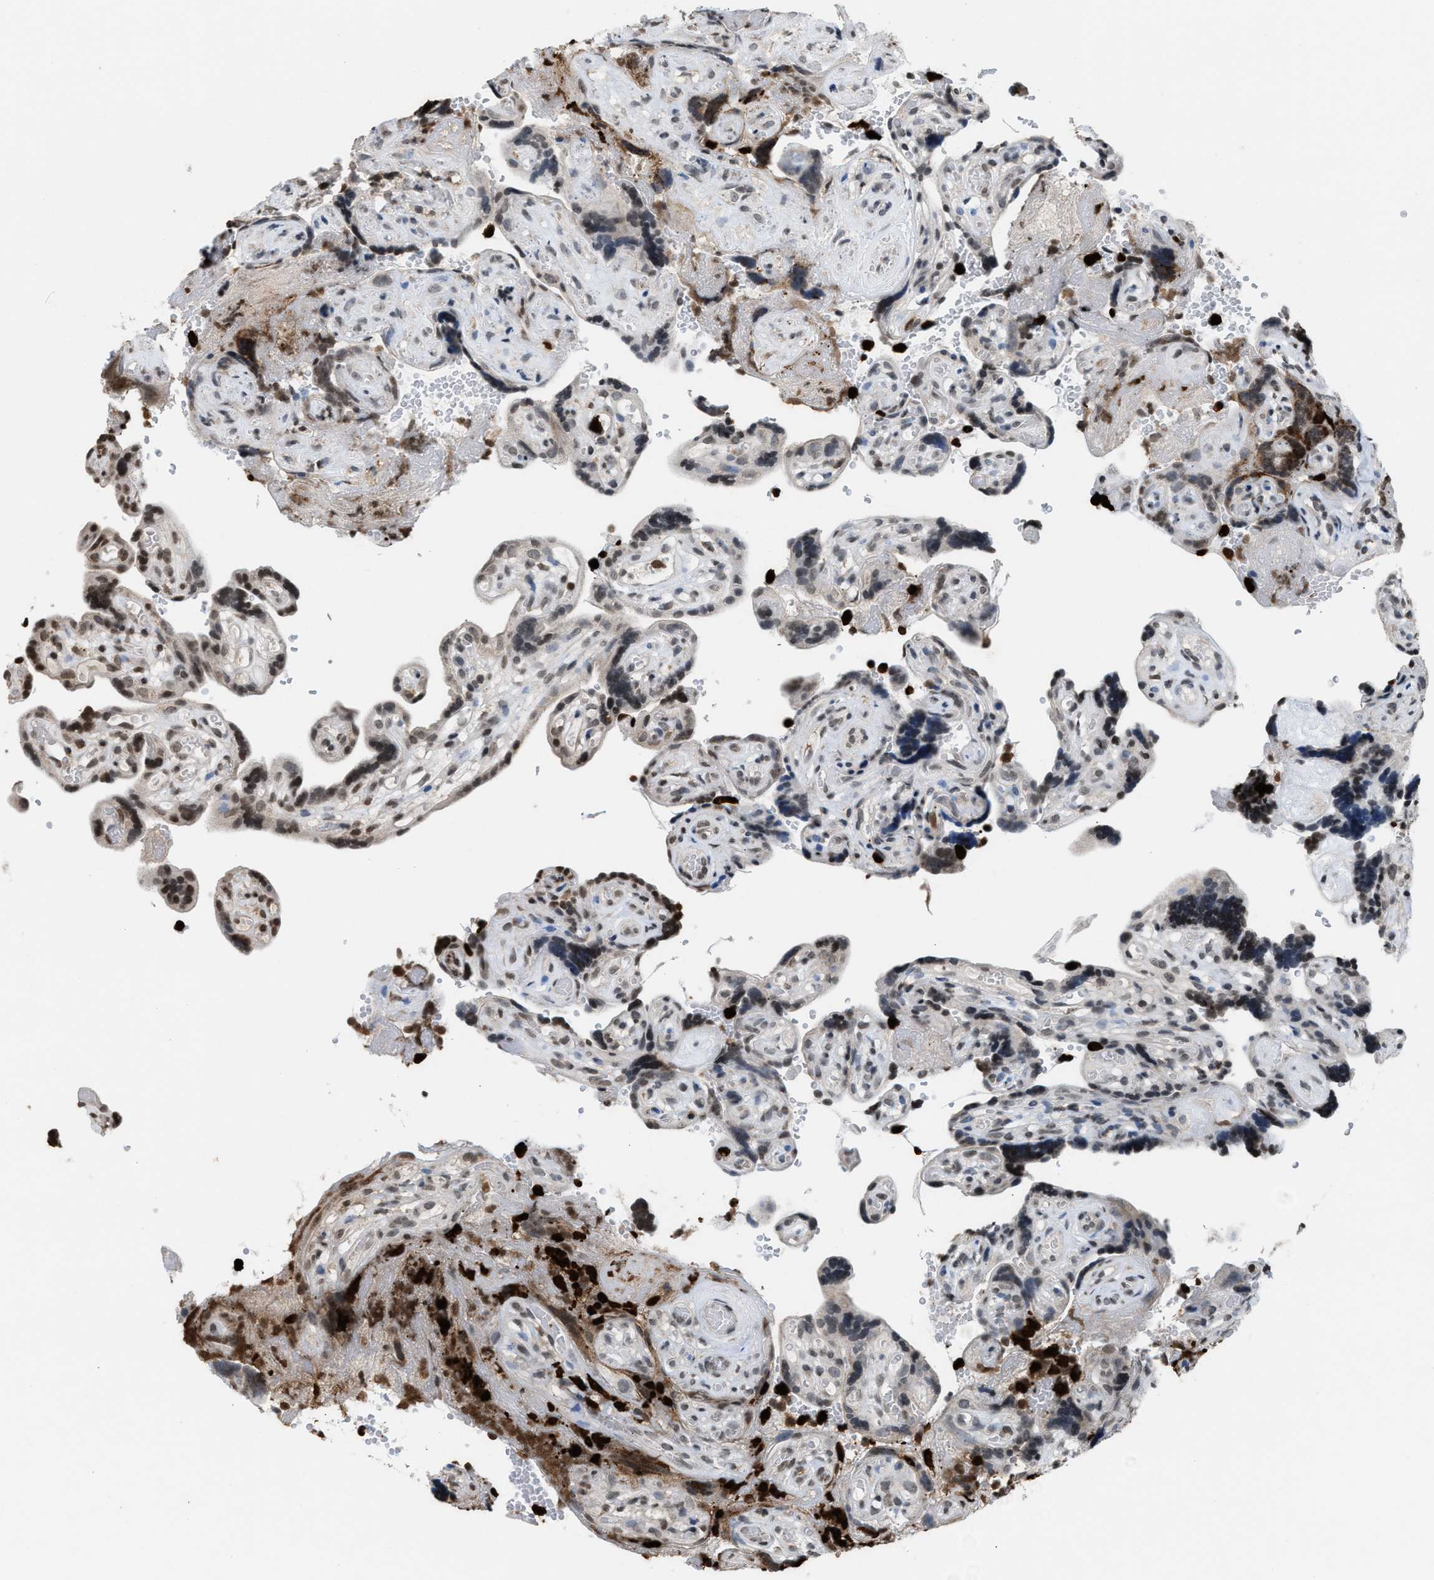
{"staining": {"intensity": "weak", "quantity": ">75%", "location": "cytoplasmic/membranous,nuclear"}, "tissue": "placenta", "cell_type": "Trophoblastic cells", "image_type": "normal", "snomed": [{"axis": "morphology", "description": "Normal tissue, NOS"}, {"axis": "topography", "description": "Placenta"}], "caption": "Immunohistochemistry of unremarkable placenta displays low levels of weak cytoplasmic/membranous,nuclear staining in about >75% of trophoblastic cells. The staining was performed using DAB, with brown indicating positive protein expression. Nuclei are stained blue with hematoxylin.", "gene": "PRUNE2", "patient": {"sex": "female", "age": 30}}